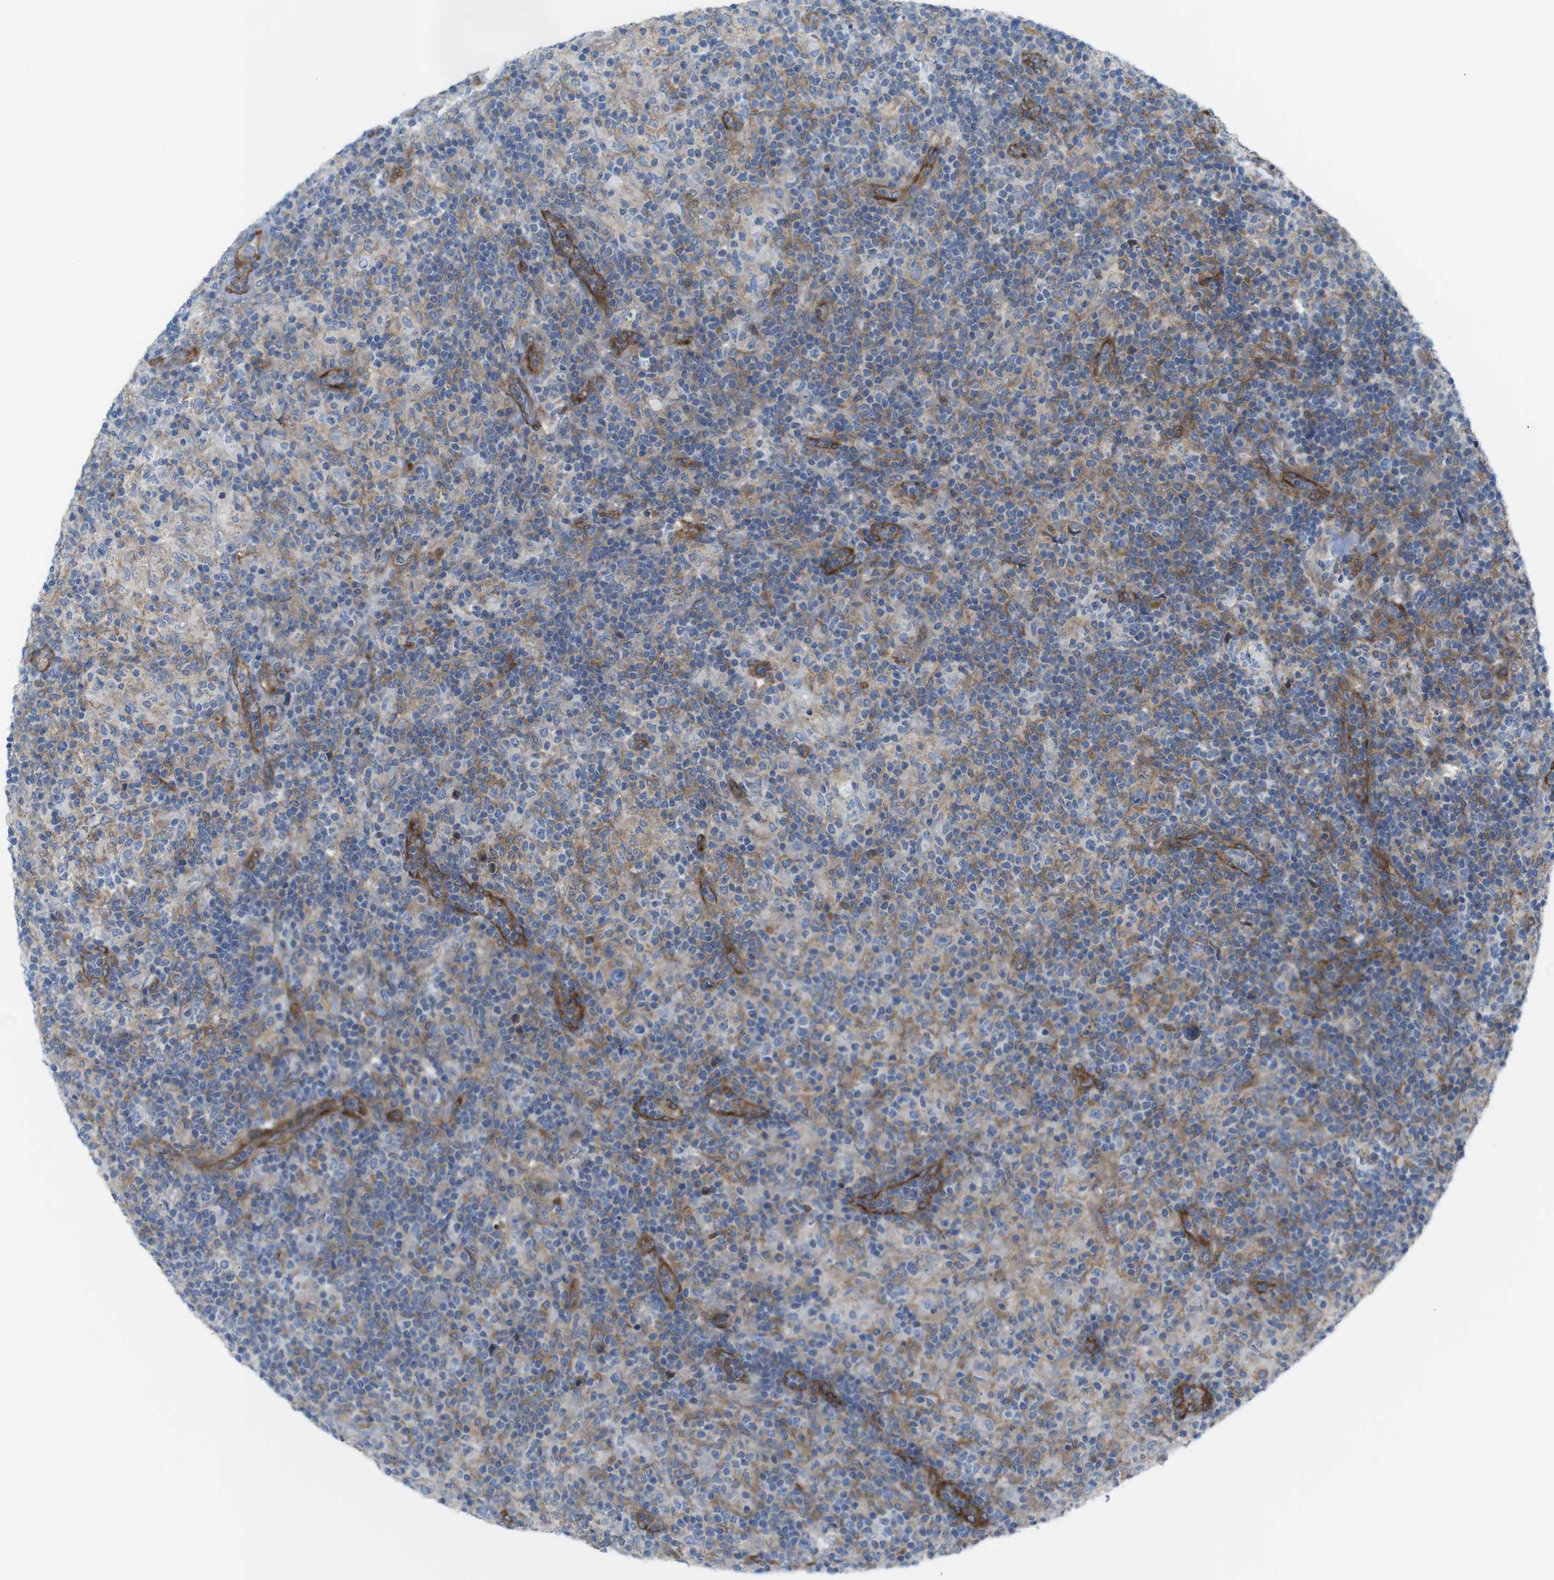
{"staining": {"intensity": "weak", "quantity": "<25%", "location": "cytoplasmic/membranous"}, "tissue": "lymphoma", "cell_type": "Tumor cells", "image_type": "cancer", "snomed": [{"axis": "morphology", "description": "Hodgkin's disease, NOS"}, {"axis": "topography", "description": "Lymph node"}], "caption": "This is an immunohistochemistry photomicrograph of human lymphoma. There is no expression in tumor cells.", "gene": "DIAPH2", "patient": {"sex": "male", "age": 70}}